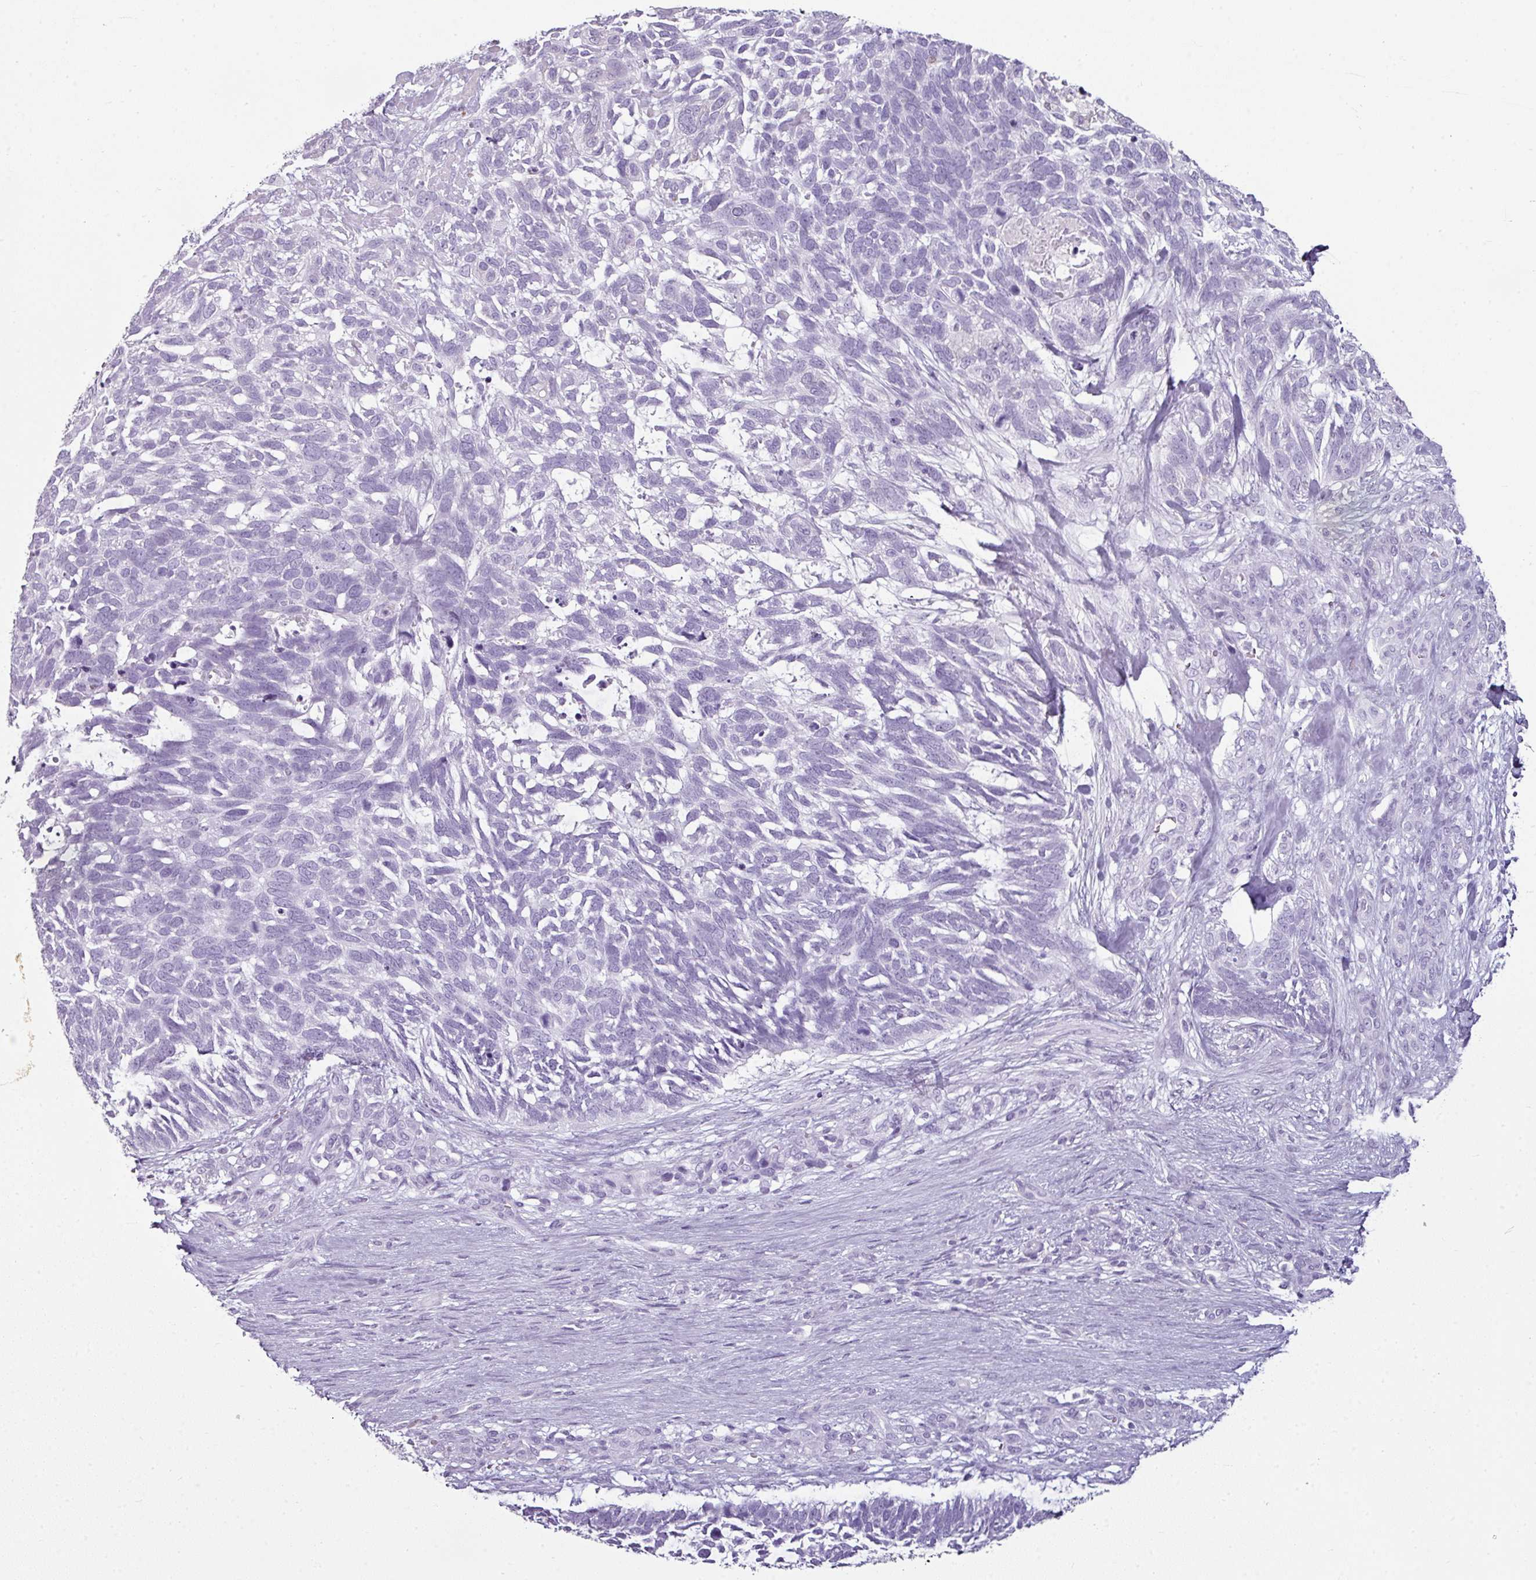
{"staining": {"intensity": "negative", "quantity": "none", "location": "none"}, "tissue": "skin cancer", "cell_type": "Tumor cells", "image_type": "cancer", "snomed": [{"axis": "morphology", "description": "Basal cell carcinoma"}, {"axis": "topography", "description": "Skin"}], "caption": "A micrograph of skin cancer stained for a protein reveals no brown staining in tumor cells.", "gene": "SYT8", "patient": {"sex": "male", "age": 88}}